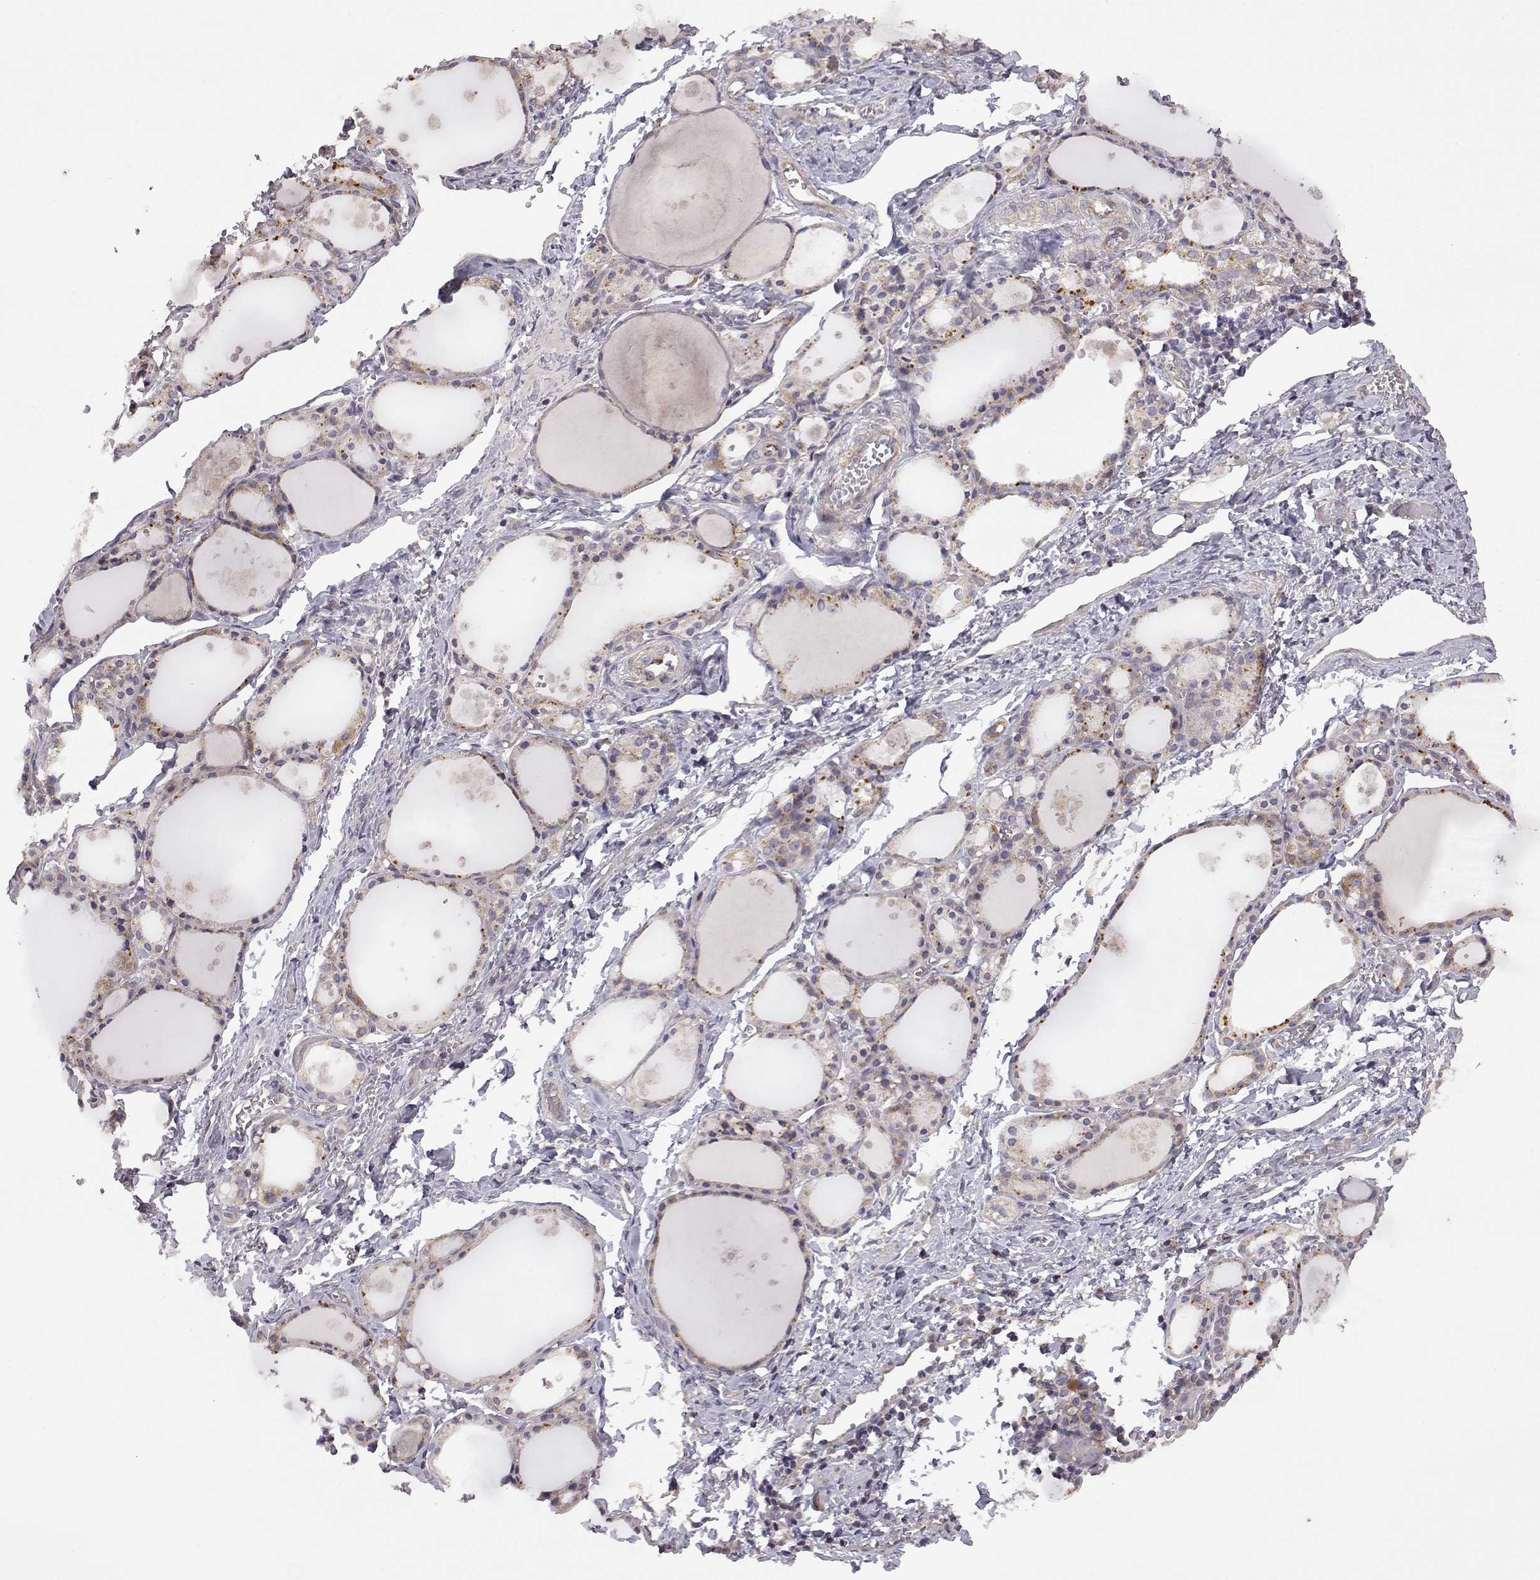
{"staining": {"intensity": "weak", "quantity": "25%-75%", "location": "cytoplasmic/membranous"}, "tissue": "thyroid gland", "cell_type": "Glandular cells", "image_type": "normal", "snomed": [{"axis": "morphology", "description": "Normal tissue, NOS"}, {"axis": "topography", "description": "Thyroid gland"}], "caption": "High-power microscopy captured an immunohistochemistry micrograph of normal thyroid gland, revealing weak cytoplasmic/membranous staining in about 25%-75% of glandular cells.", "gene": "DDC", "patient": {"sex": "male", "age": 68}}